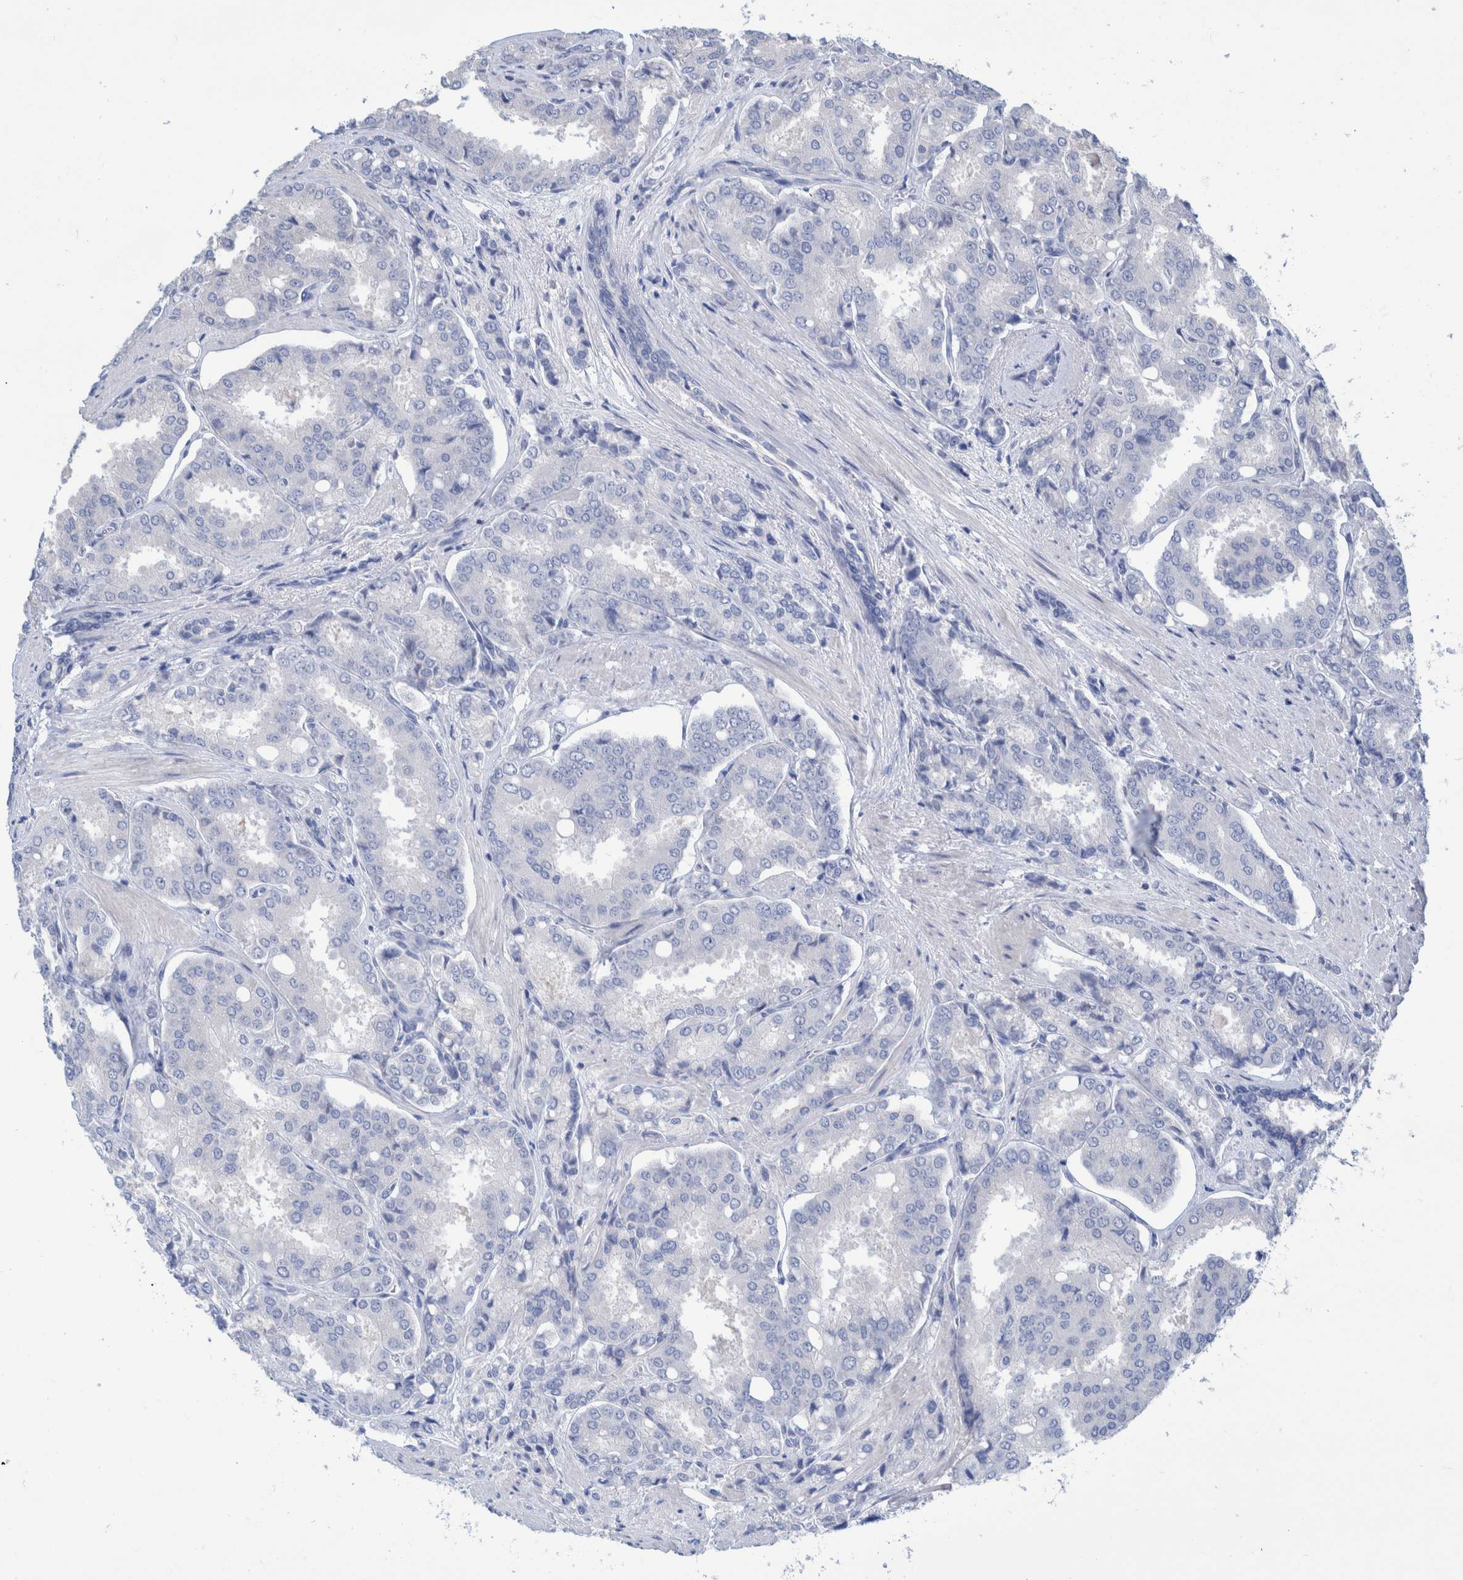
{"staining": {"intensity": "negative", "quantity": "none", "location": "none"}, "tissue": "prostate cancer", "cell_type": "Tumor cells", "image_type": "cancer", "snomed": [{"axis": "morphology", "description": "Adenocarcinoma, High grade"}, {"axis": "topography", "description": "Prostate"}], "caption": "DAB immunohistochemical staining of human prostate cancer (adenocarcinoma (high-grade)) displays no significant expression in tumor cells.", "gene": "PLPBP", "patient": {"sex": "male", "age": 50}}